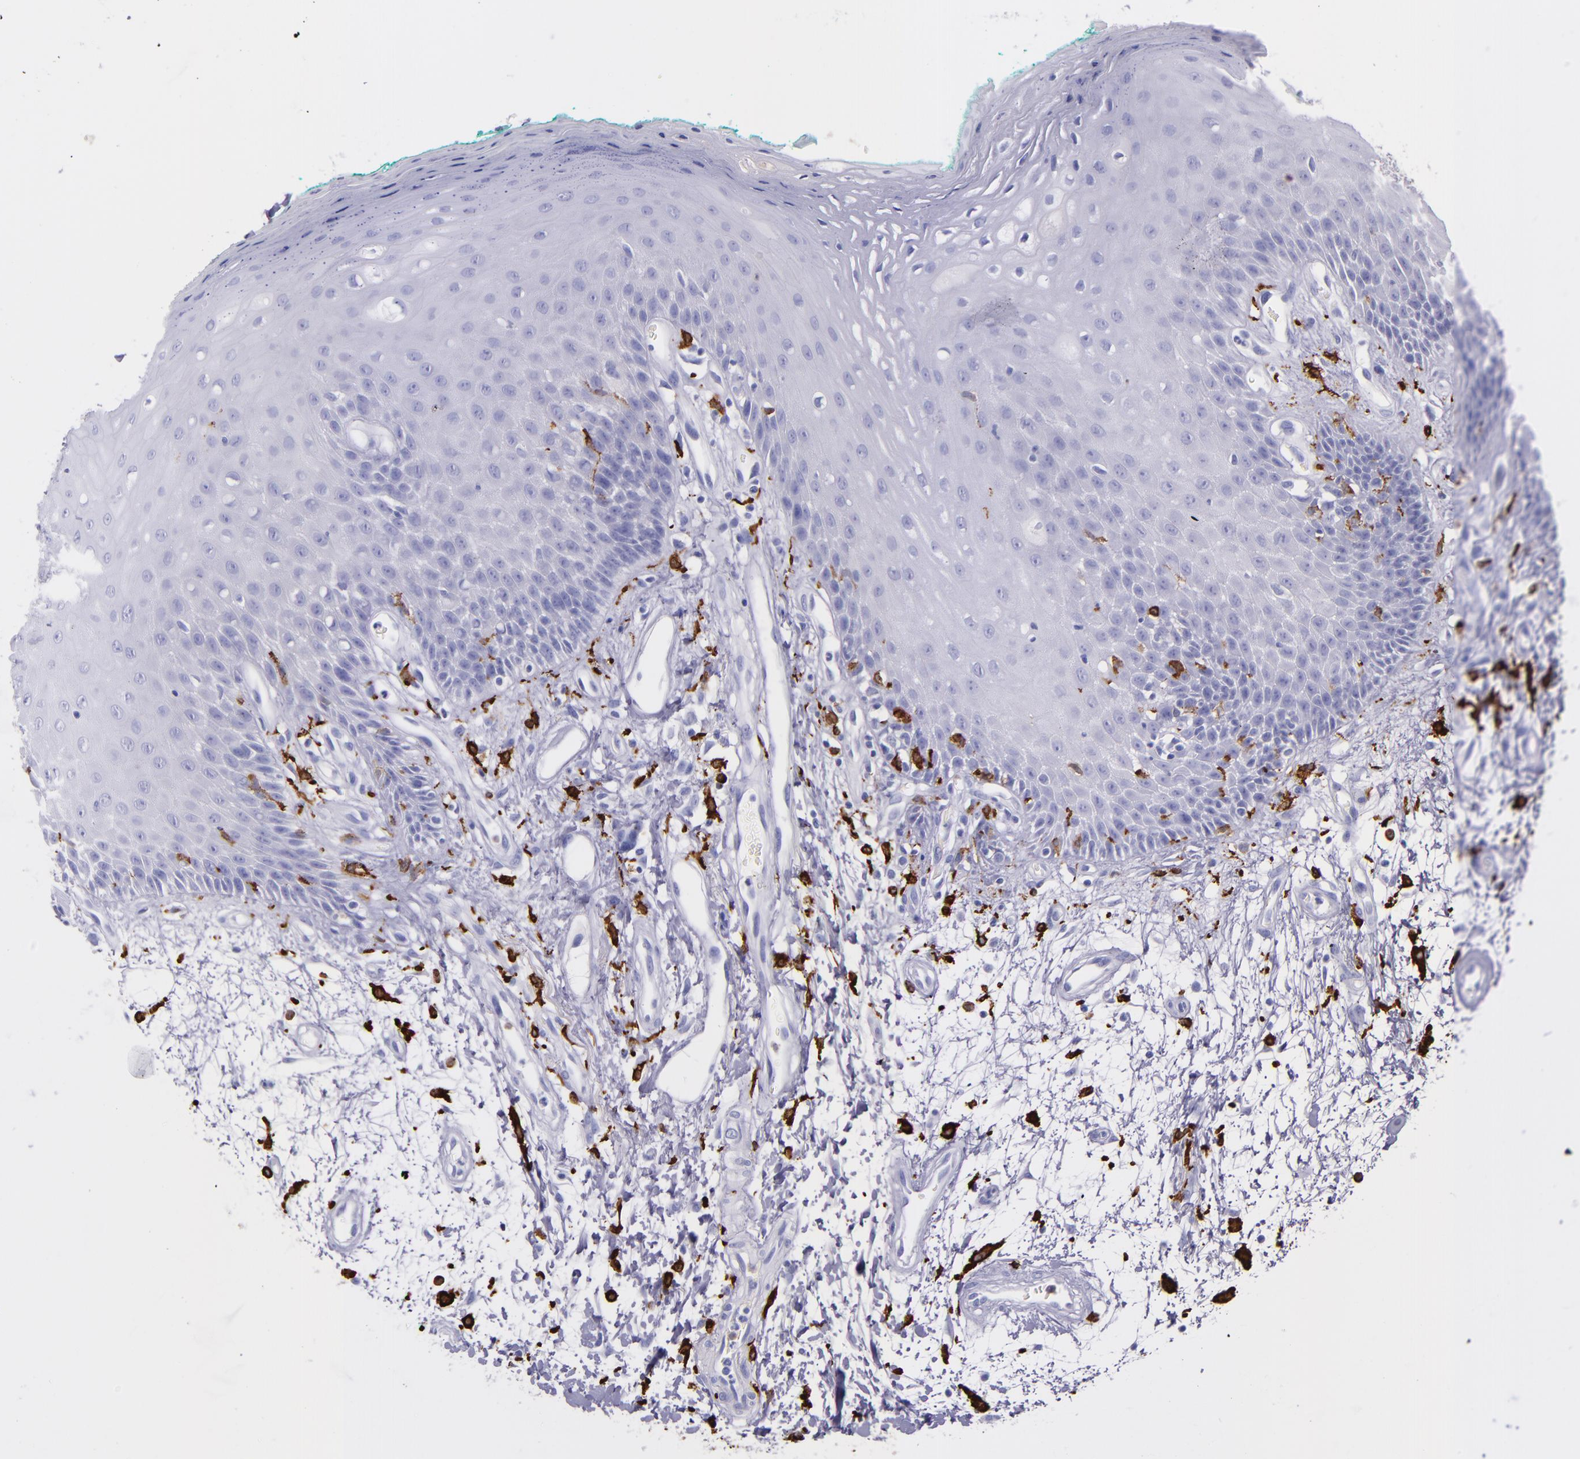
{"staining": {"intensity": "negative", "quantity": "none", "location": "none"}, "tissue": "oral mucosa", "cell_type": "Squamous epithelial cells", "image_type": "normal", "snomed": [{"axis": "morphology", "description": "Normal tissue, NOS"}, {"axis": "morphology", "description": "Squamous cell carcinoma, NOS"}, {"axis": "topography", "description": "Skeletal muscle"}, {"axis": "topography", "description": "Oral tissue"}, {"axis": "topography", "description": "Head-Neck"}], "caption": "This is a histopathology image of IHC staining of benign oral mucosa, which shows no staining in squamous epithelial cells.", "gene": "CD163", "patient": {"sex": "female", "age": 84}}